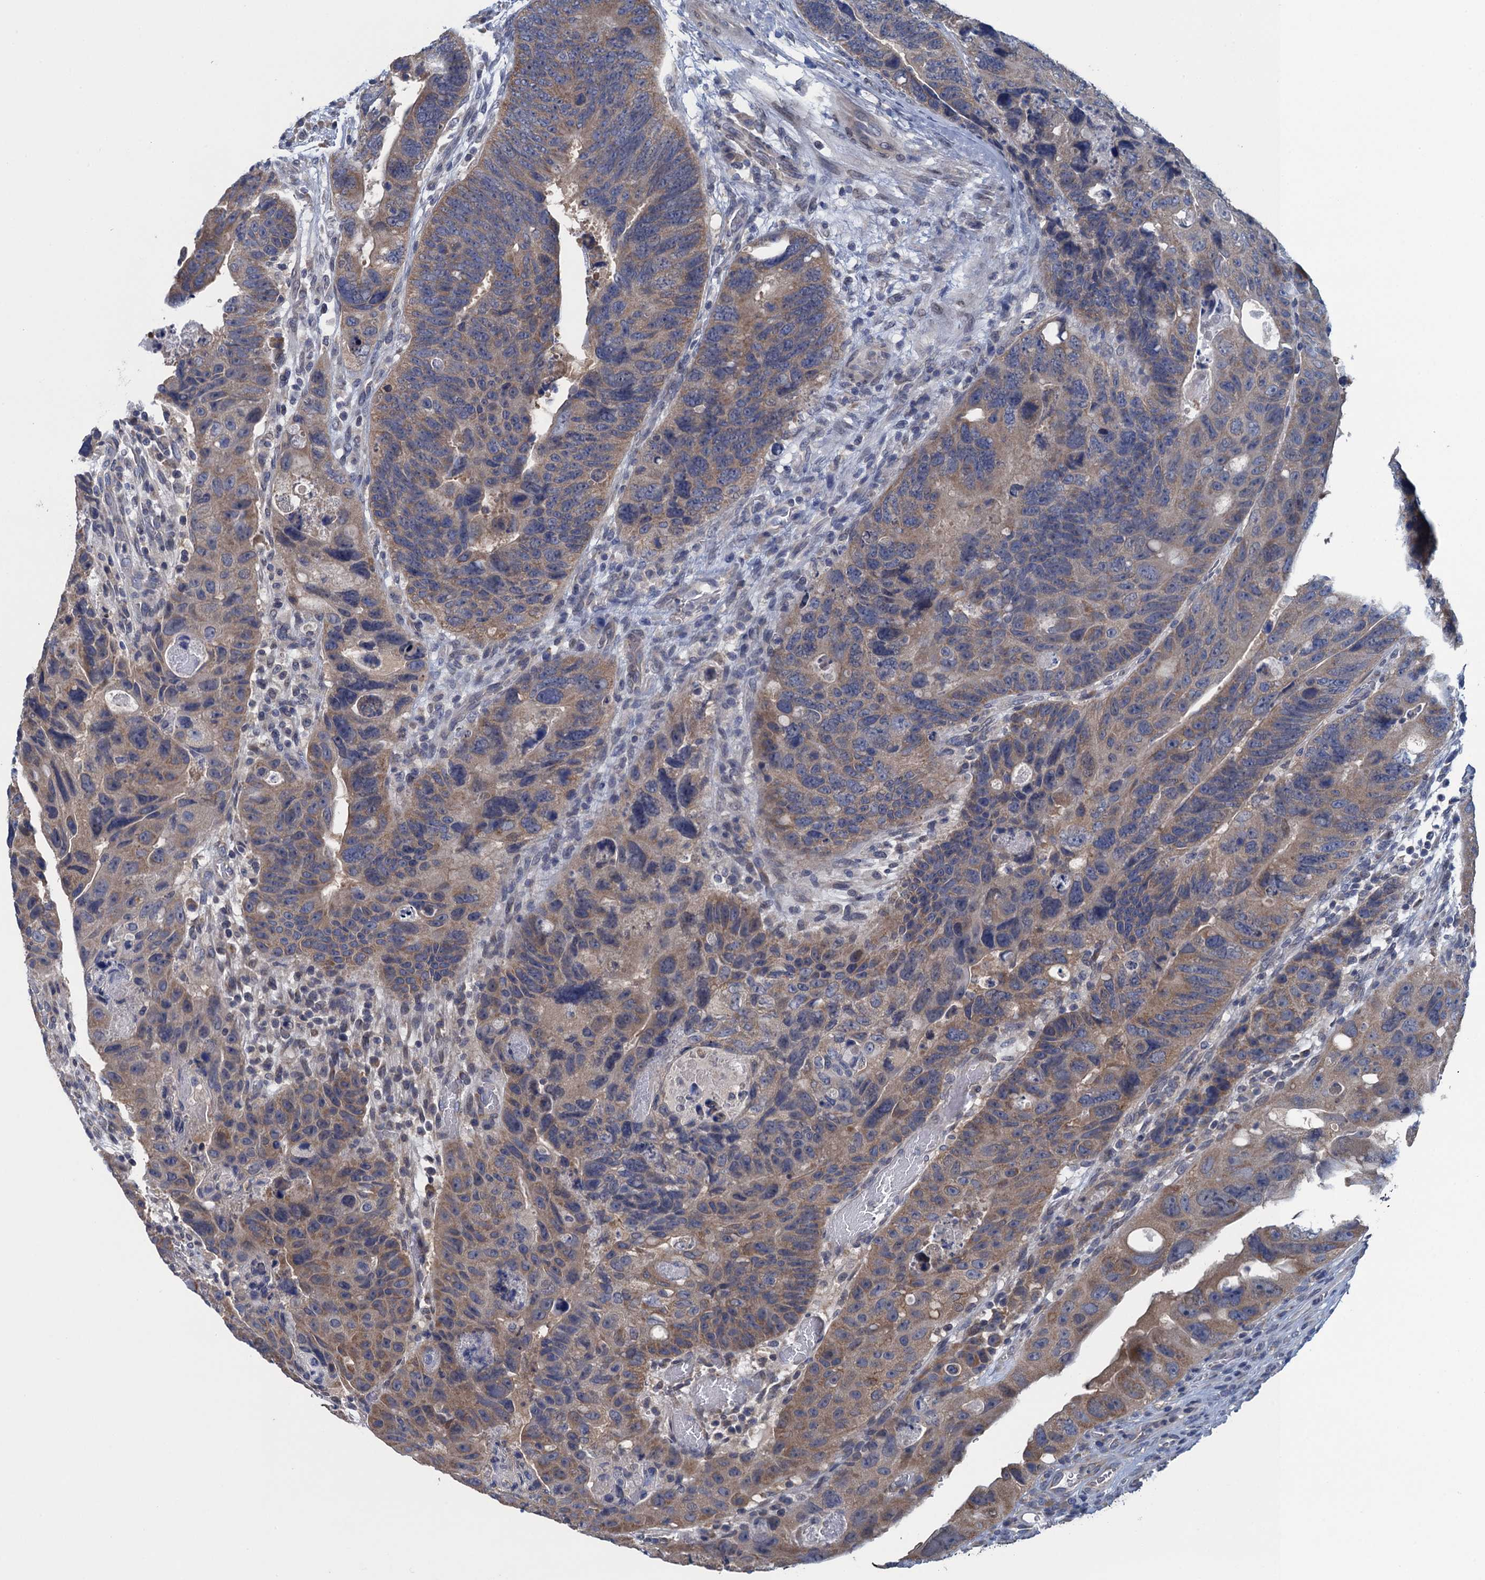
{"staining": {"intensity": "weak", "quantity": ">75%", "location": "cytoplasmic/membranous"}, "tissue": "colorectal cancer", "cell_type": "Tumor cells", "image_type": "cancer", "snomed": [{"axis": "morphology", "description": "Adenocarcinoma, NOS"}, {"axis": "topography", "description": "Rectum"}], "caption": "Adenocarcinoma (colorectal) stained with immunohistochemistry shows weak cytoplasmic/membranous staining in about >75% of tumor cells.", "gene": "CTU2", "patient": {"sex": "male", "age": 59}}